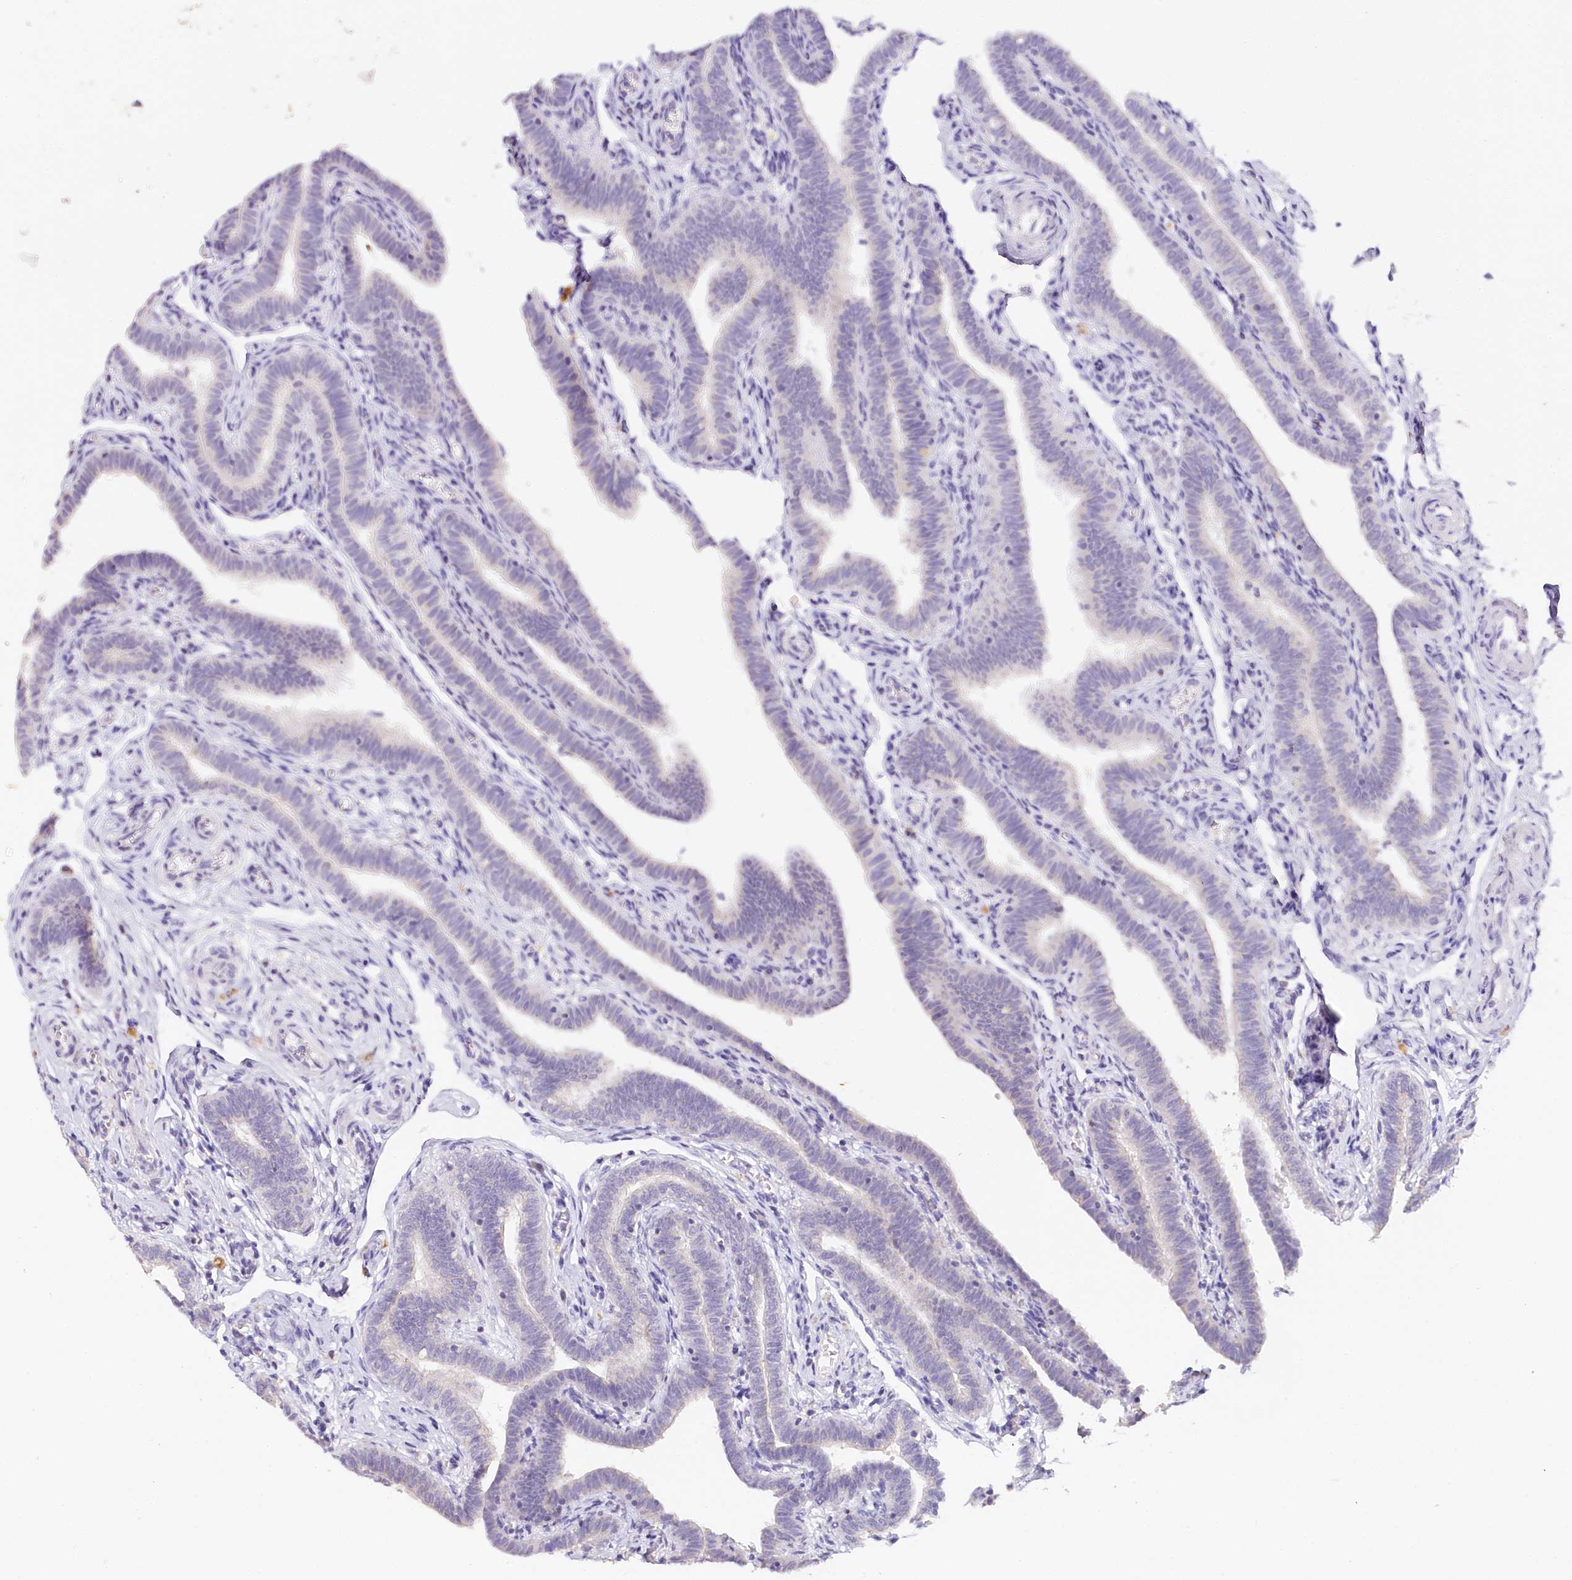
{"staining": {"intensity": "weak", "quantity": "<25%", "location": "cytoplasmic/membranous"}, "tissue": "fallopian tube", "cell_type": "Glandular cells", "image_type": "normal", "snomed": [{"axis": "morphology", "description": "Normal tissue, NOS"}, {"axis": "topography", "description": "Fallopian tube"}], "caption": "High power microscopy micrograph of an immunohistochemistry micrograph of normal fallopian tube, revealing no significant expression in glandular cells. Brightfield microscopy of immunohistochemistry stained with DAB (brown) and hematoxylin (blue), captured at high magnification.", "gene": "TP53", "patient": {"sex": "female", "age": 36}}